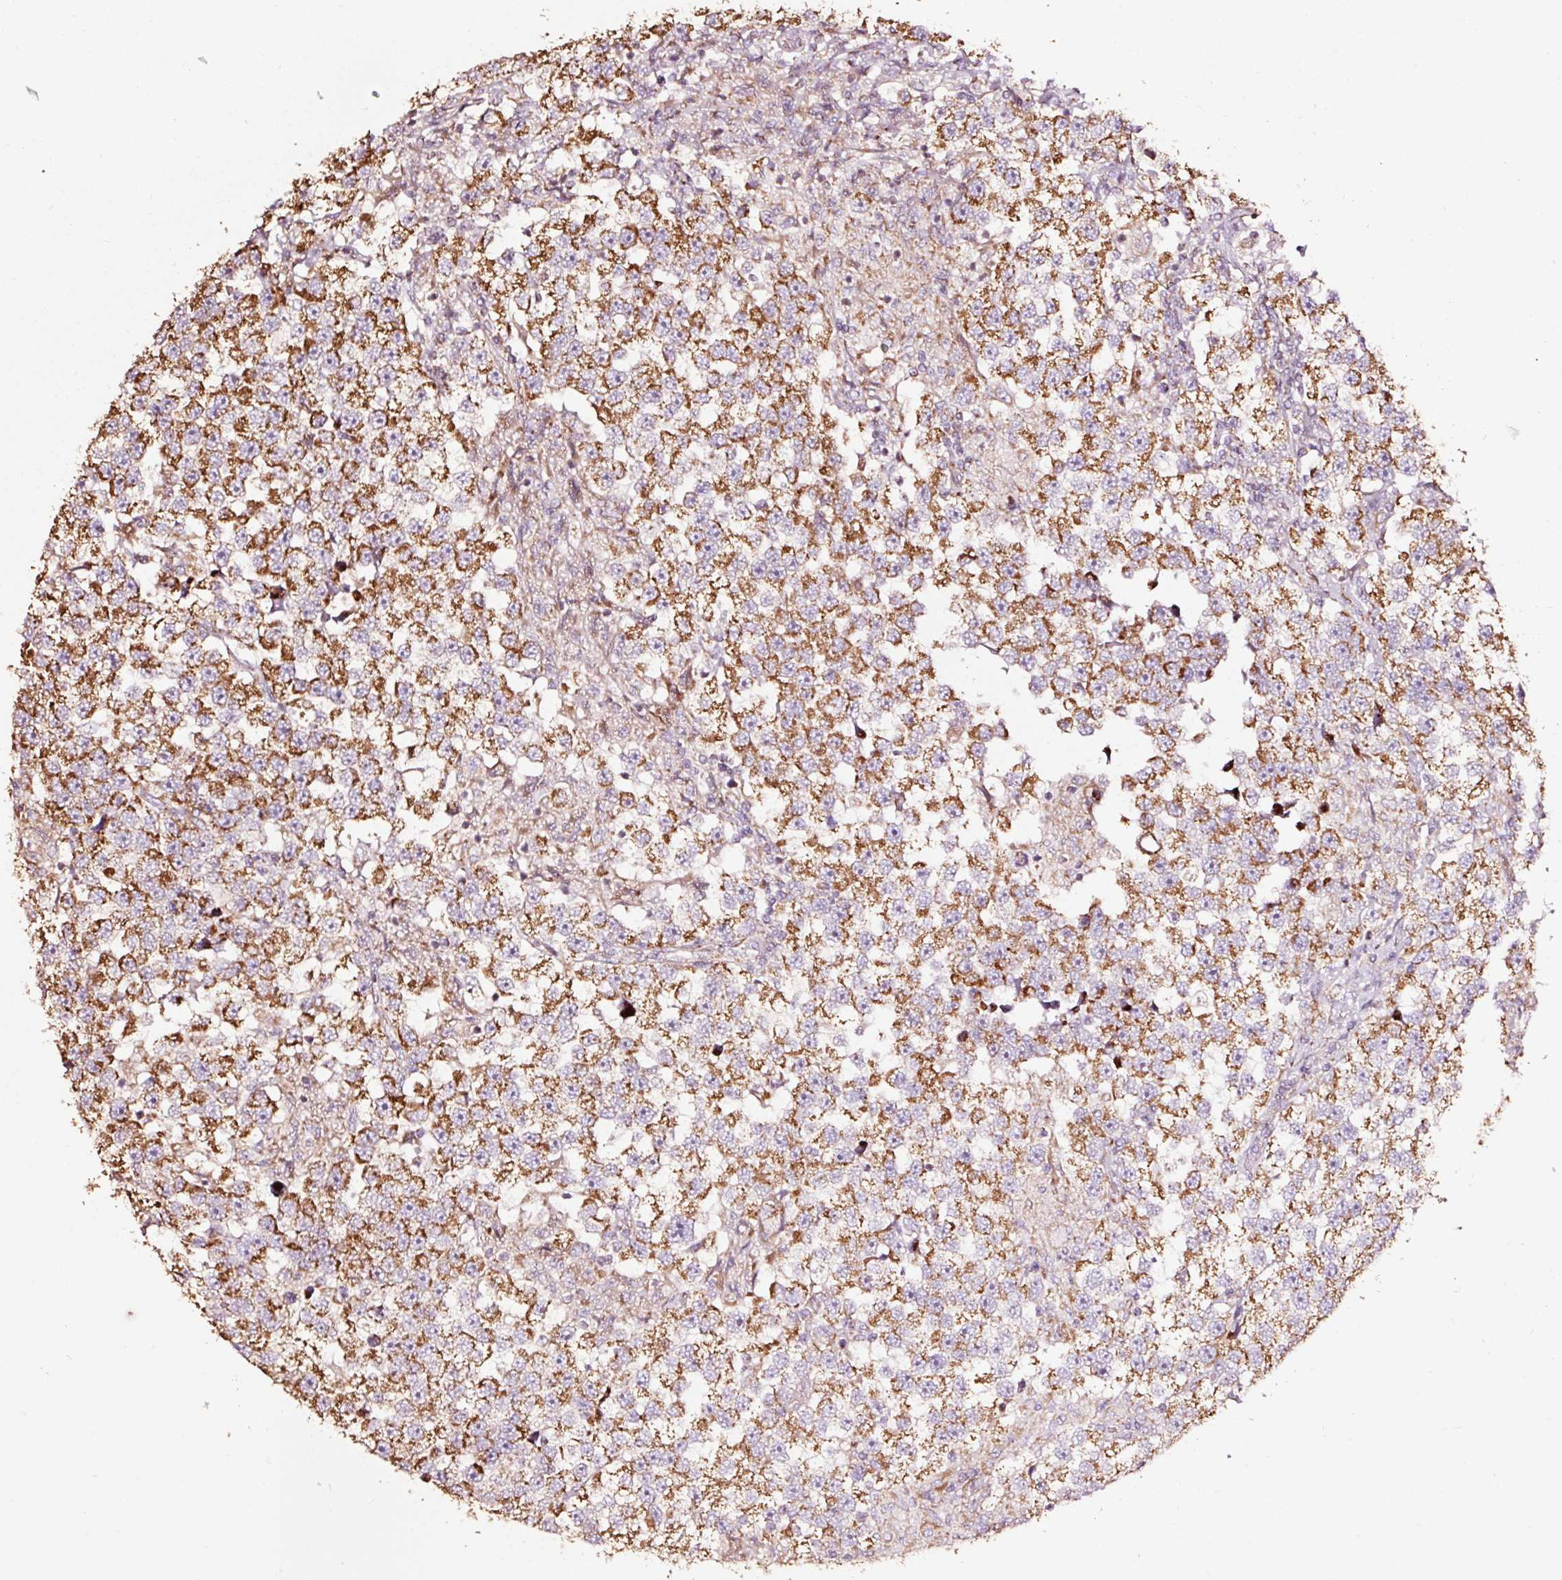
{"staining": {"intensity": "moderate", "quantity": ">75%", "location": "cytoplasmic/membranous"}, "tissue": "testis cancer", "cell_type": "Tumor cells", "image_type": "cancer", "snomed": [{"axis": "morphology", "description": "Seminoma, NOS"}, {"axis": "topography", "description": "Testis"}], "caption": "Brown immunohistochemical staining in human testis cancer reveals moderate cytoplasmic/membranous positivity in approximately >75% of tumor cells. The protein of interest is shown in brown color, while the nuclei are stained blue.", "gene": "TPM1", "patient": {"sex": "male", "age": 46}}